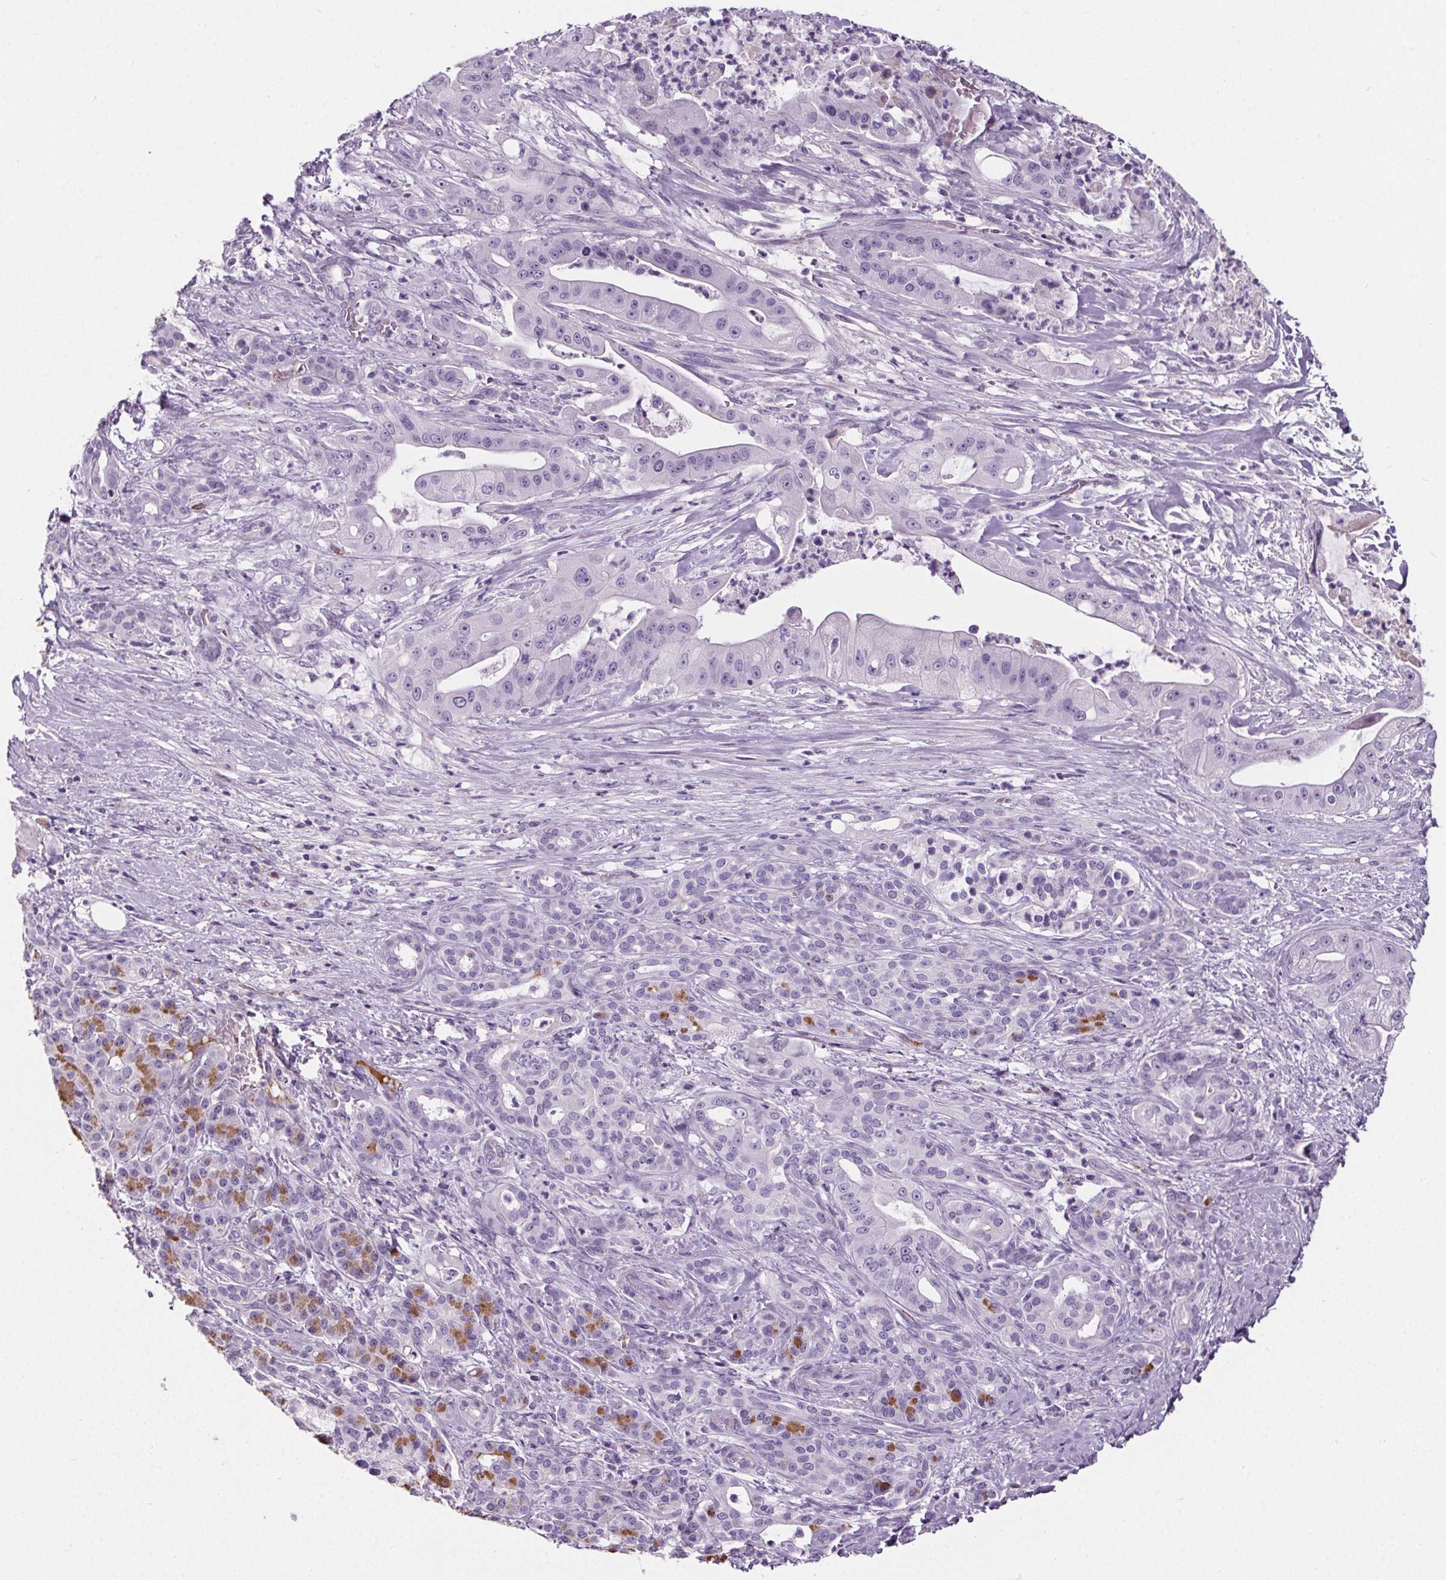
{"staining": {"intensity": "negative", "quantity": "none", "location": "none"}, "tissue": "pancreatic cancer", "cell_type": "Tumor cells", "image_type": "cancer", "snomed": [{"axis": "morphology", "description": "Normal tissue, NOS"}, {"axis": "morphology", "description": "Inflammation, NOS"}, {"axis": "morphology", "description": "Adenocarcinoma, NOS"}, {"axis": "topography", "description": "Pancreas"}], "caption": "There is no significant expression in tumor cells of pancreatic adenocarcinoma.", "gene": "CD5L", "patient": {"sex": "male", "age": 57}}